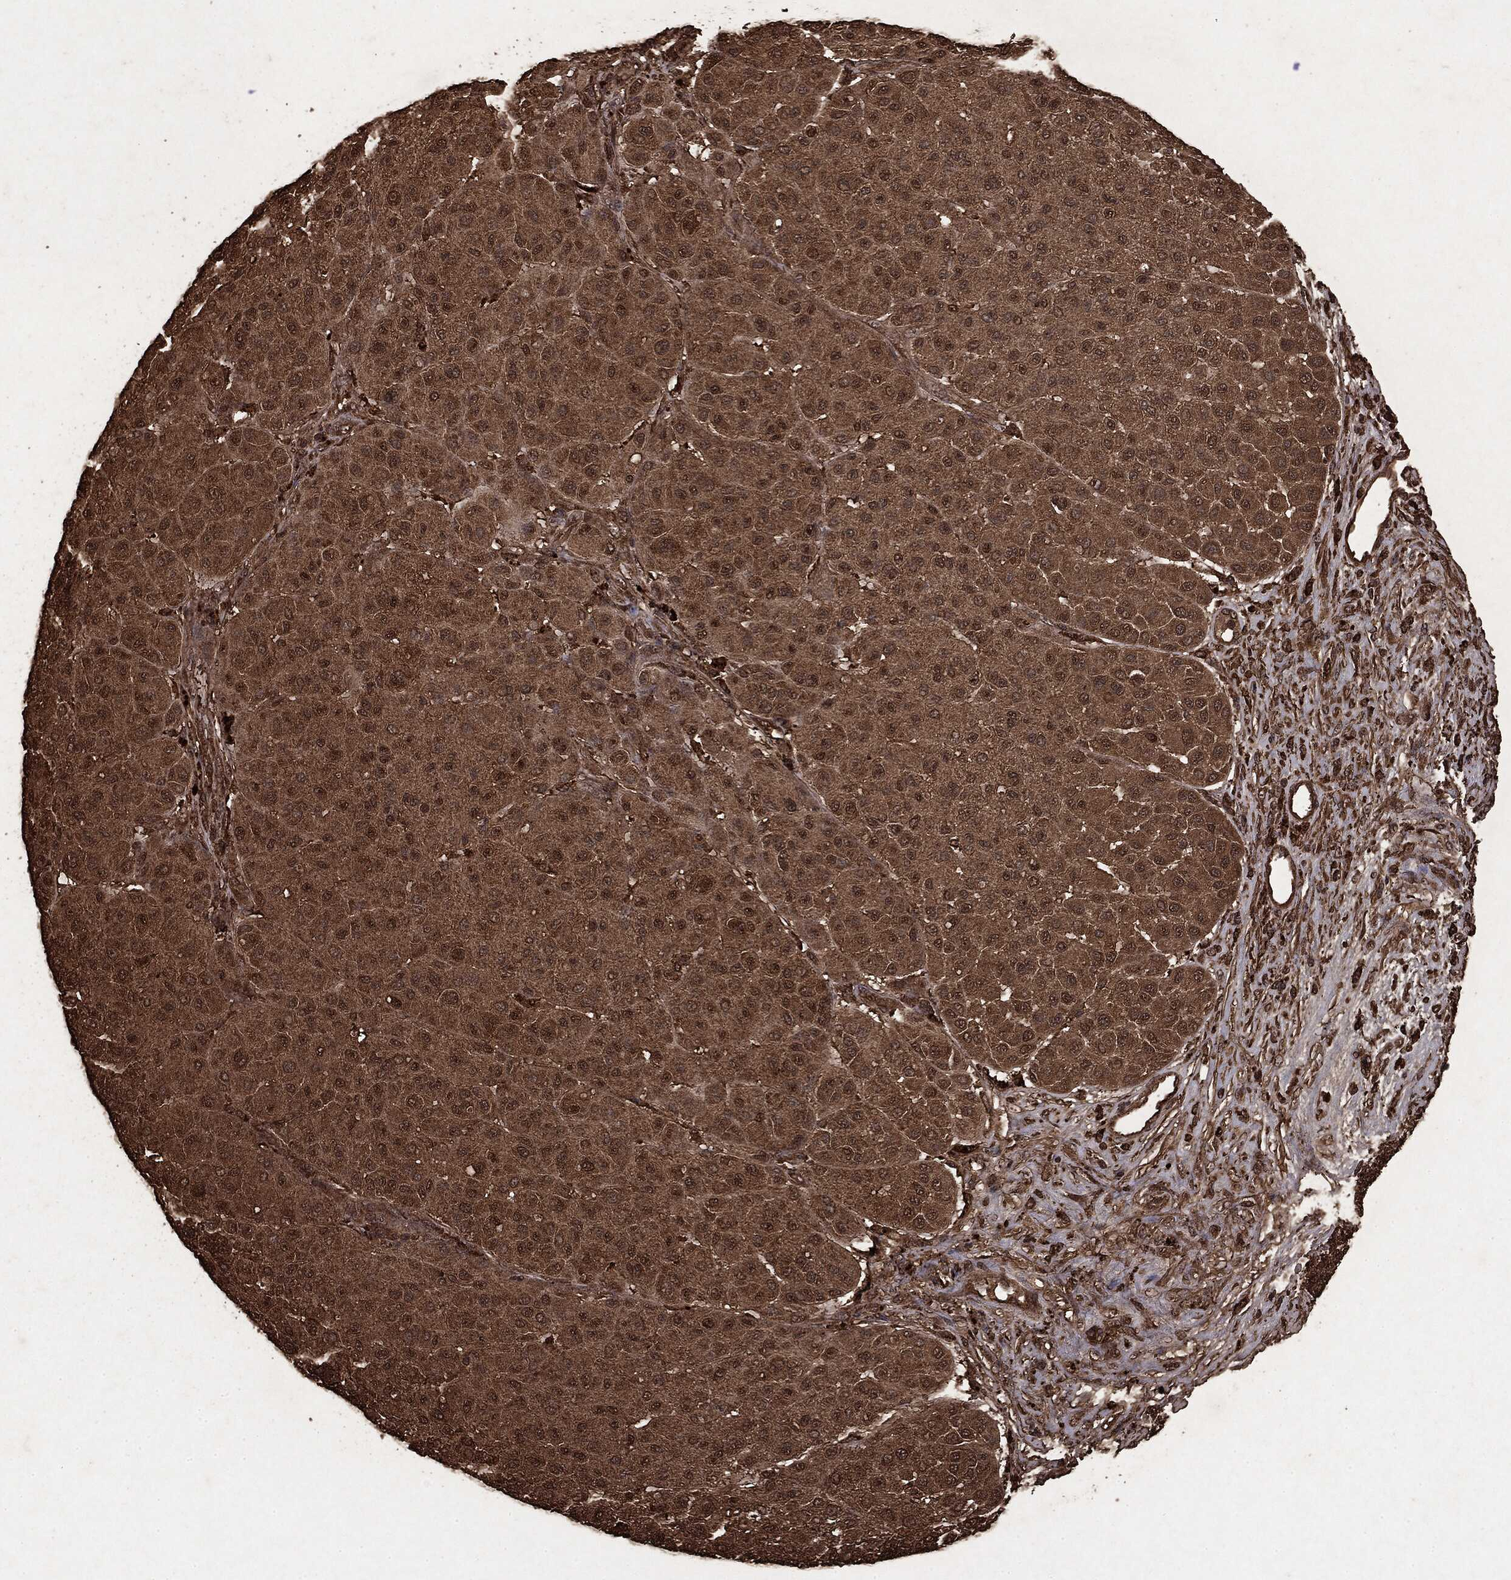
{"staining": {"intensity": "moderate", "quantity": ">75%", "location": "cytoplasmic/membranous"}, "tissue": "melanoma", "cell_type": "Tumor cells", "image_type": "cancer", "snomed": [{"axis": "morphology", "description": "Malignant melanoma, Metastatic site"}, {"axis": "topography", "description": "Smooth muscle"}], "caption": "Immunohistochemical staining of human malignant melanoma (metastatic site) shows moderate cytoplasmic/membranous protein positivity in about >75% of tumor cells. (brown staining indicates protein expression, while blue staining denotes nuclei).", "gene": "ARAF", "patient": {"sex": "male", "age": 41}}